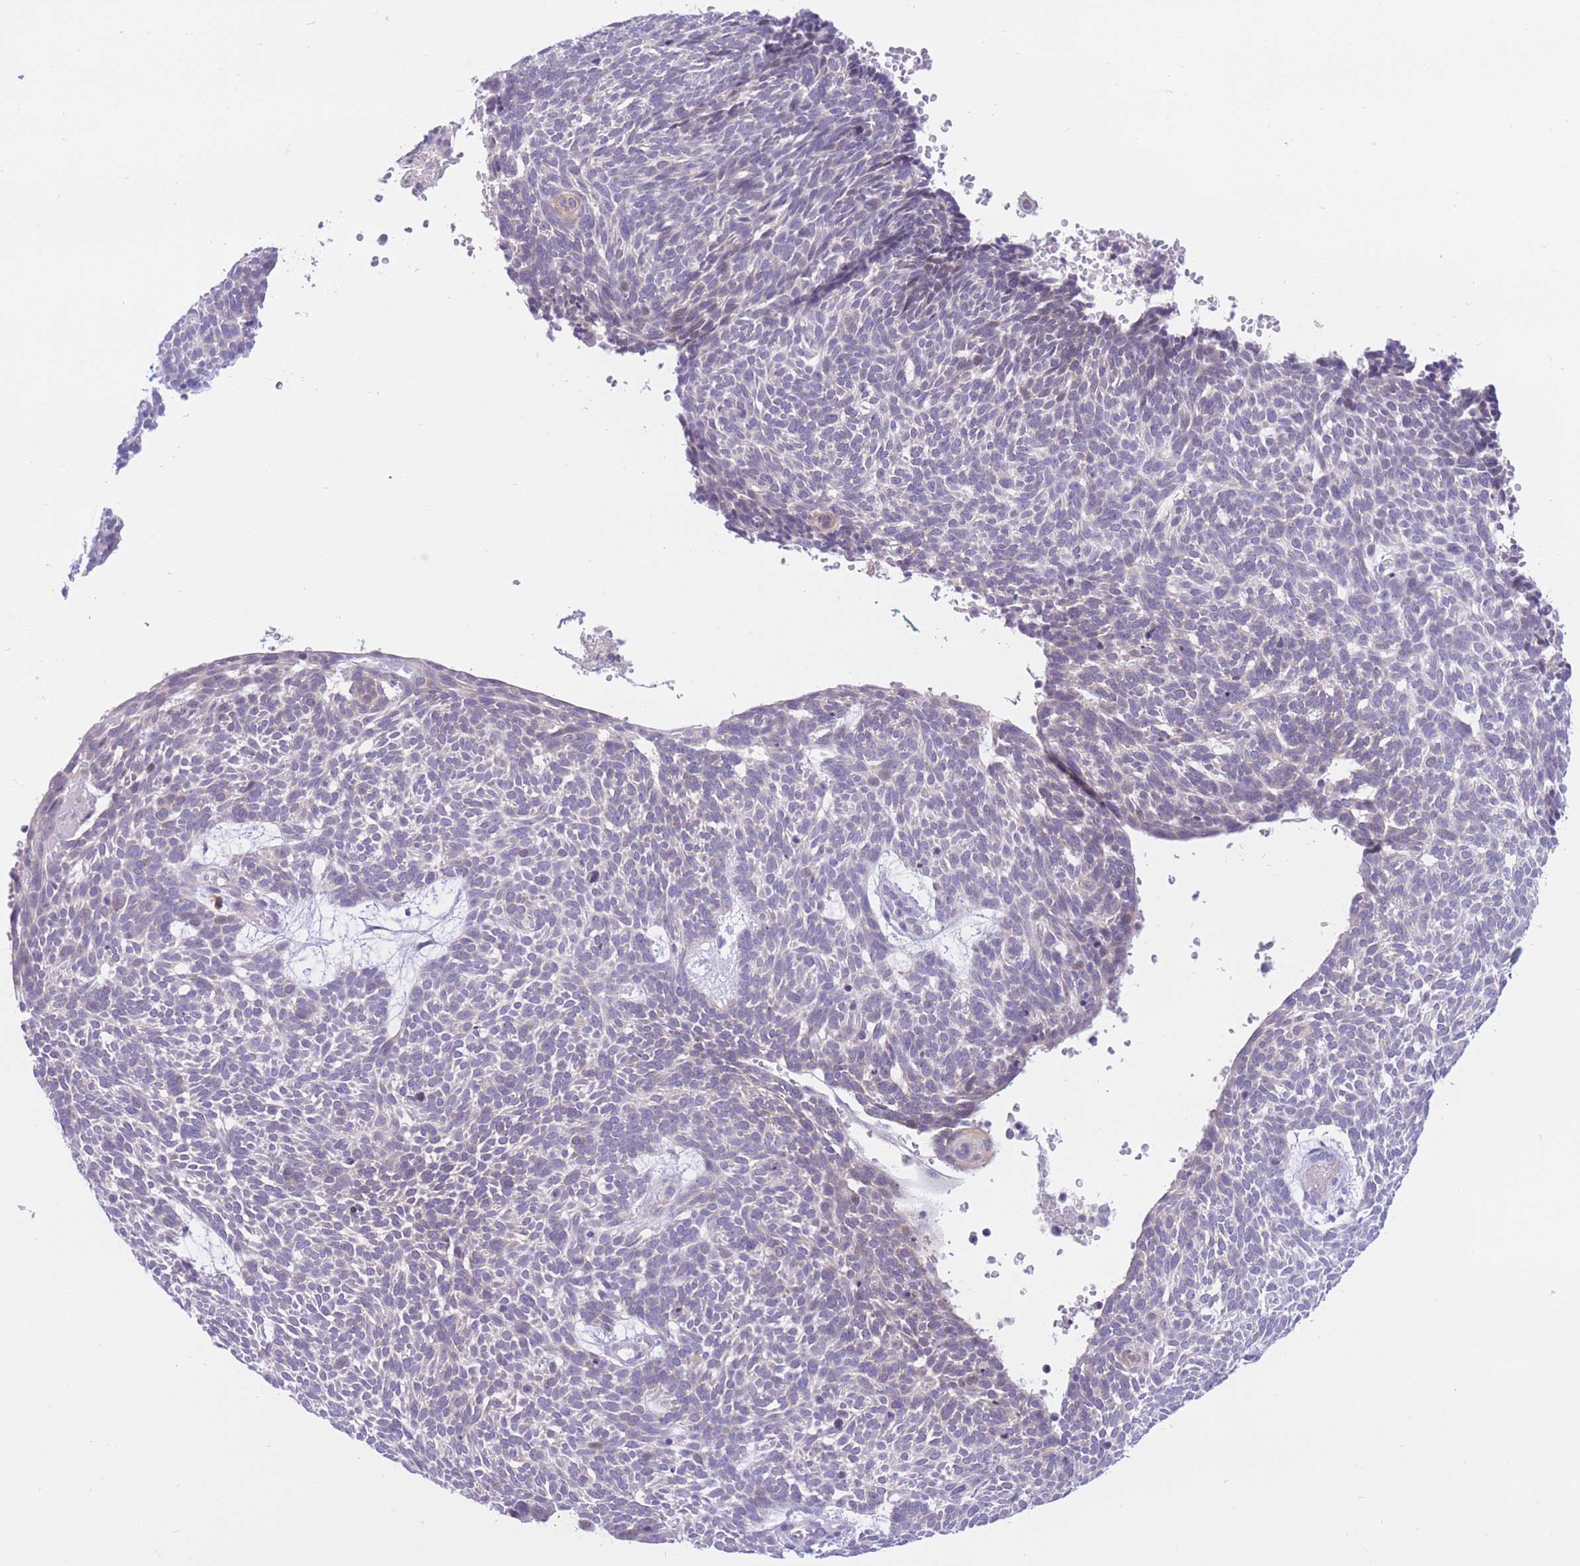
{"staining": {"intensity": "weak", "quantity": "<25%", "location": "cytoplasmic/membranous"}, "tissue": "skin cancer", "cell_type": "Tumor cells", "image_type": "cancer", "snomed": [{"axis": "morphology", "description": "Basal cell carcinoma"}, {"axis": "topography", "description": "Skin"}], "caption": "Histopathology image shows no protein staining in tumor cells of basal cell carcinoma (skin) tissue. (Immunohistochemistry, brightfield microscopy, high magnification).", "gene": "RPL39L", "patient": {"sex": "male", "age": 61}}